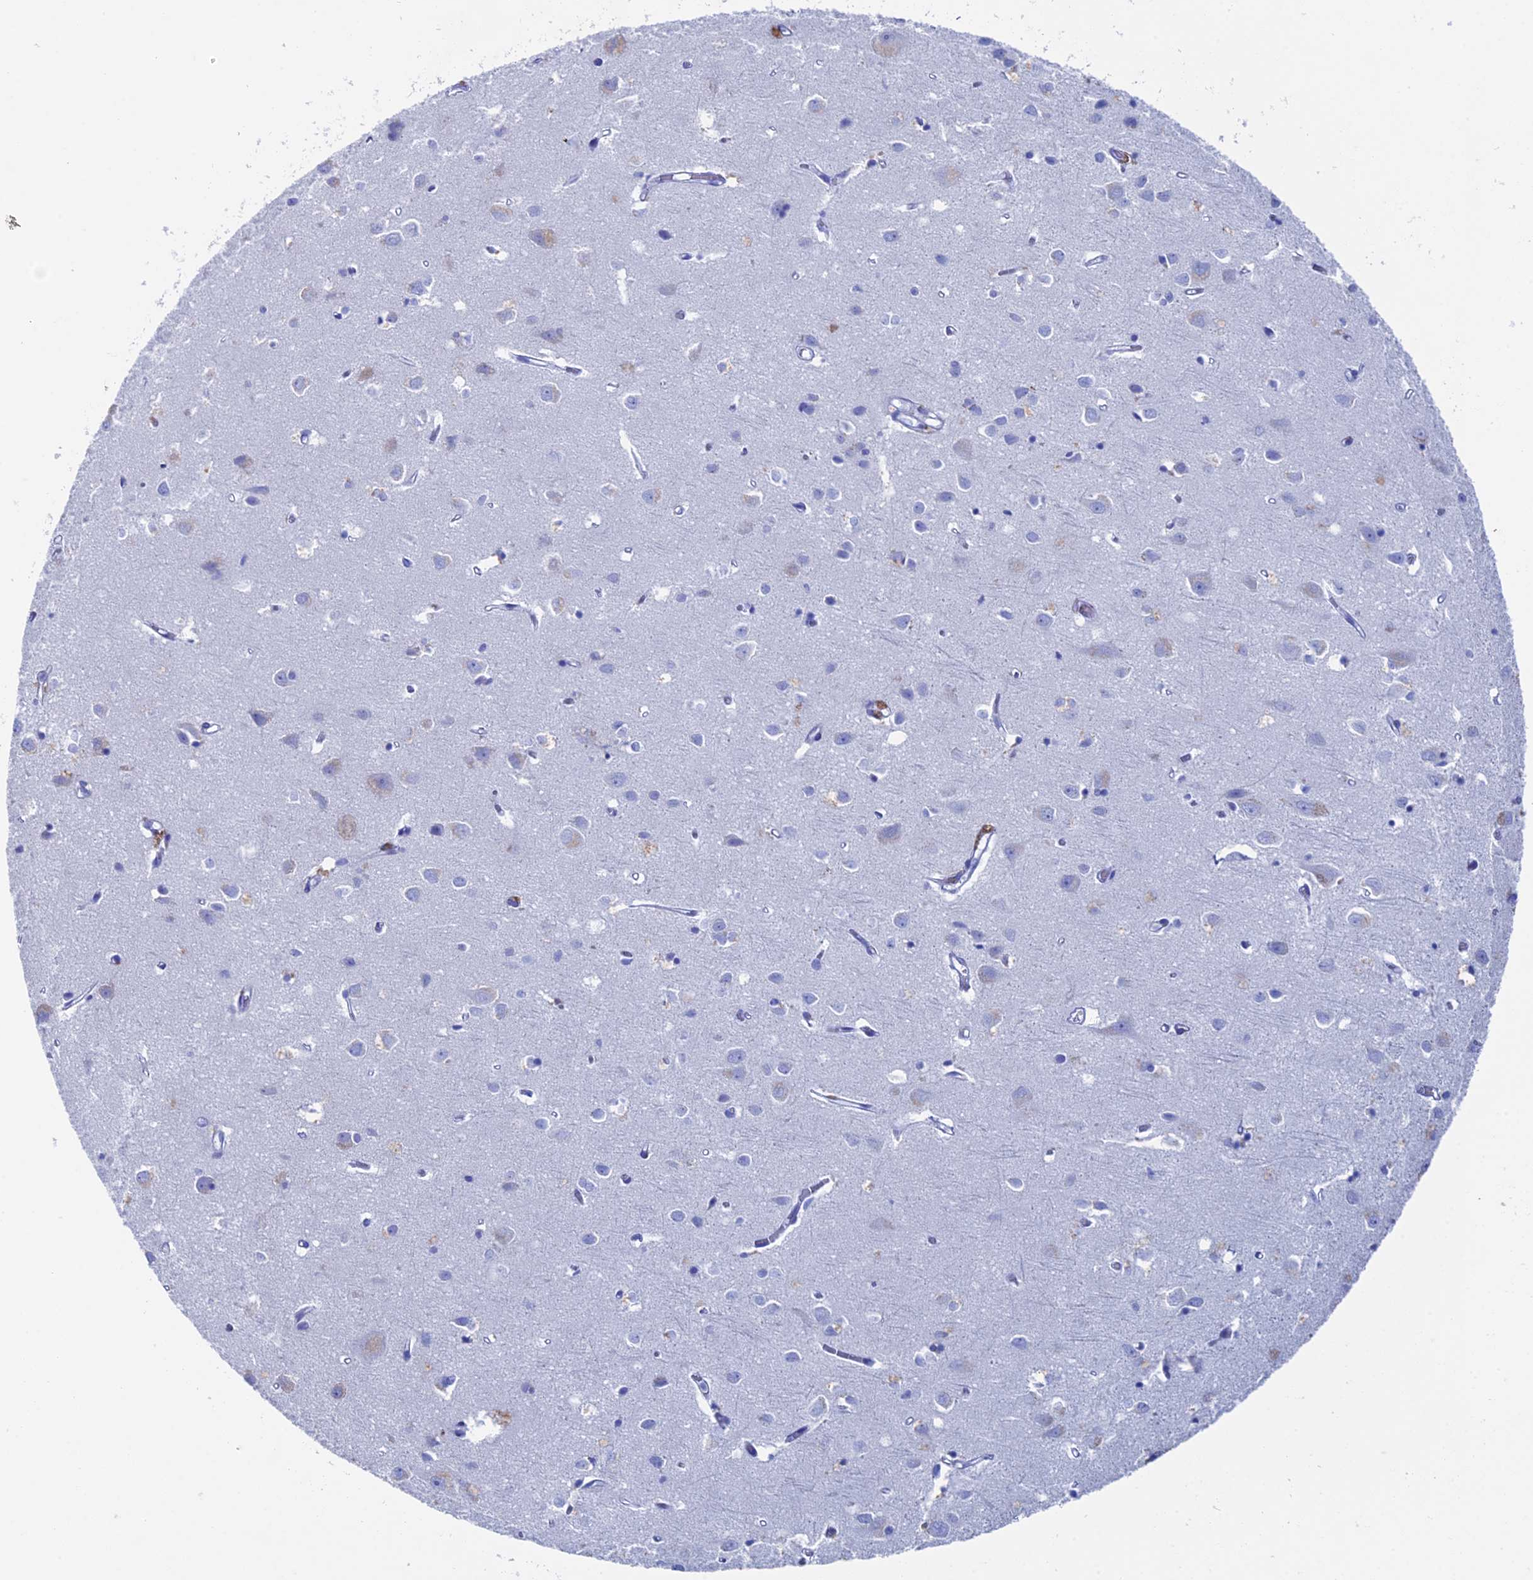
{"staining": {"intensity": "negative", "quantity": "none", "location": "none"}, "tissue": "cerebral cortex", "cell_type": "Endothelial cells", "image_type": "normal", "snomed": [{"axis": "morphology", "description": "Normal tissue, NOS"}, {"axis": "topography", "description": "Cerebral cortex"}], "caption": "An immunohistochemistry (IHC) image of benign cerebral cortex is shown. There is no staining in endothelial cells of cerebral cortex. (Brightfield microscopy of DAB (3,3'-diaminobenzidine) immunohistochemistry at high magnification).", "gene": "UNC119", "patient": {"sex": "female", "age": 64}}